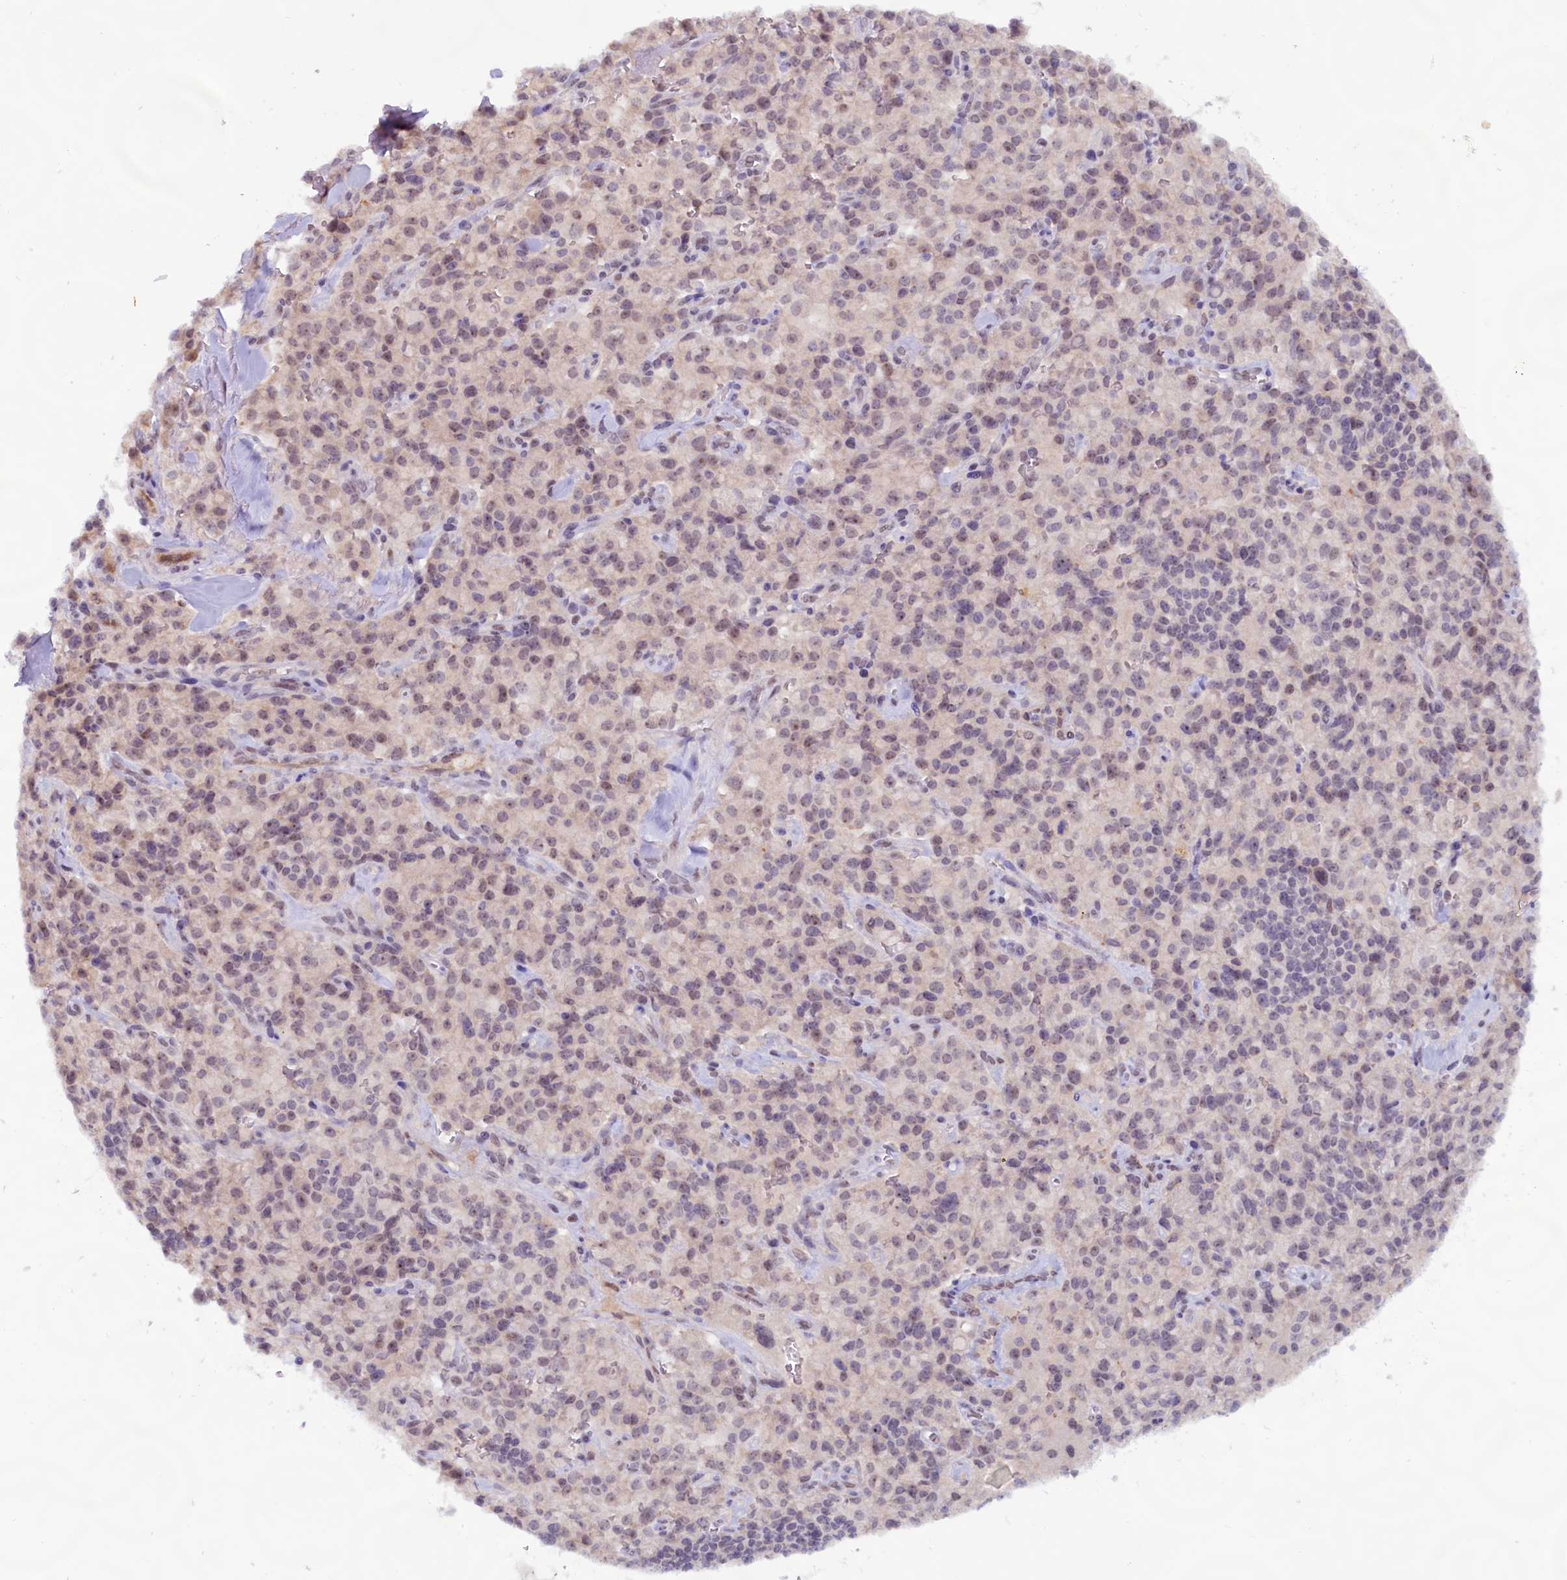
{"staining": {"intensity": "weak", "quantity": "25%-75%", "location": "nuclear"}, "tissue": "pancreatic cancer", "cell_type": "Tumor cells", "image_type": "cancer", "snomed": [{"axis": "morphology", "description": "Adenocarcinoma, NOS"}, {"axis": "topography", "description": "Pancreas"}], "caption": "Weak nuclear staining is appreciated in about 25%-75% of tumor cells in adenocarcinoma (pancreatic).", "gene": "C1D", "patient": {"sex": "male", "age": 65}}